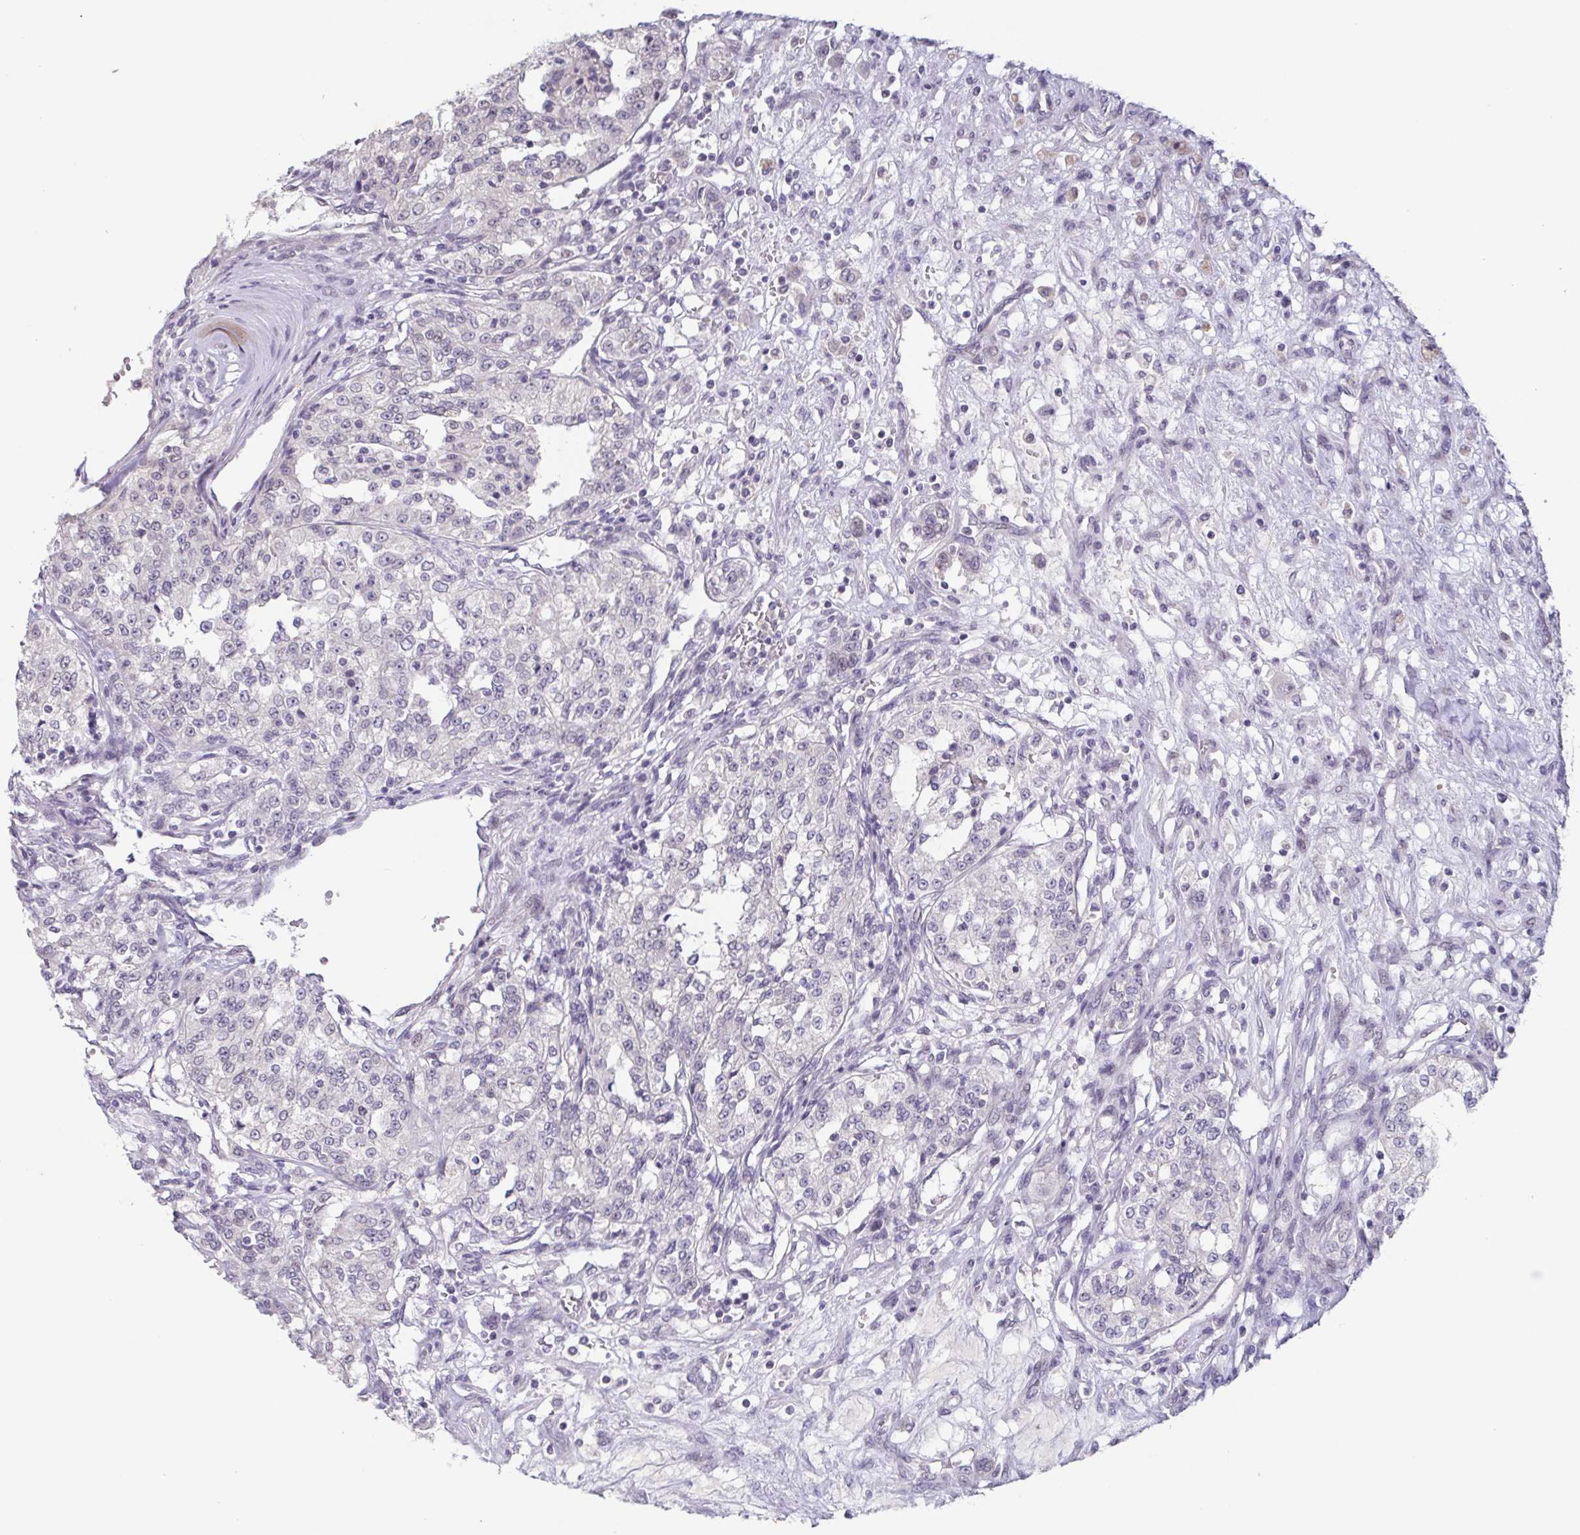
{"staining": {"intensity": "negative", "quantity": "none", "location": "none"}, "tissue": "renal cancer", "cell_type": "Tumor cells", "image_type": "cancer", "snomed": [{"axis": "morphology", "description": "Adenocarcinoma, NOS"}, {"axis": "topography", "description": "Kidney"}], "caption": "Adenocarcinoma (renal) was stained to show a protein in brown. There is no significant positivity in tumor cells. (DAB immunohistochemistry (IHC), high magnification).", "gene": "GHRL", "patient": {"sex": "female", "age": 63}}